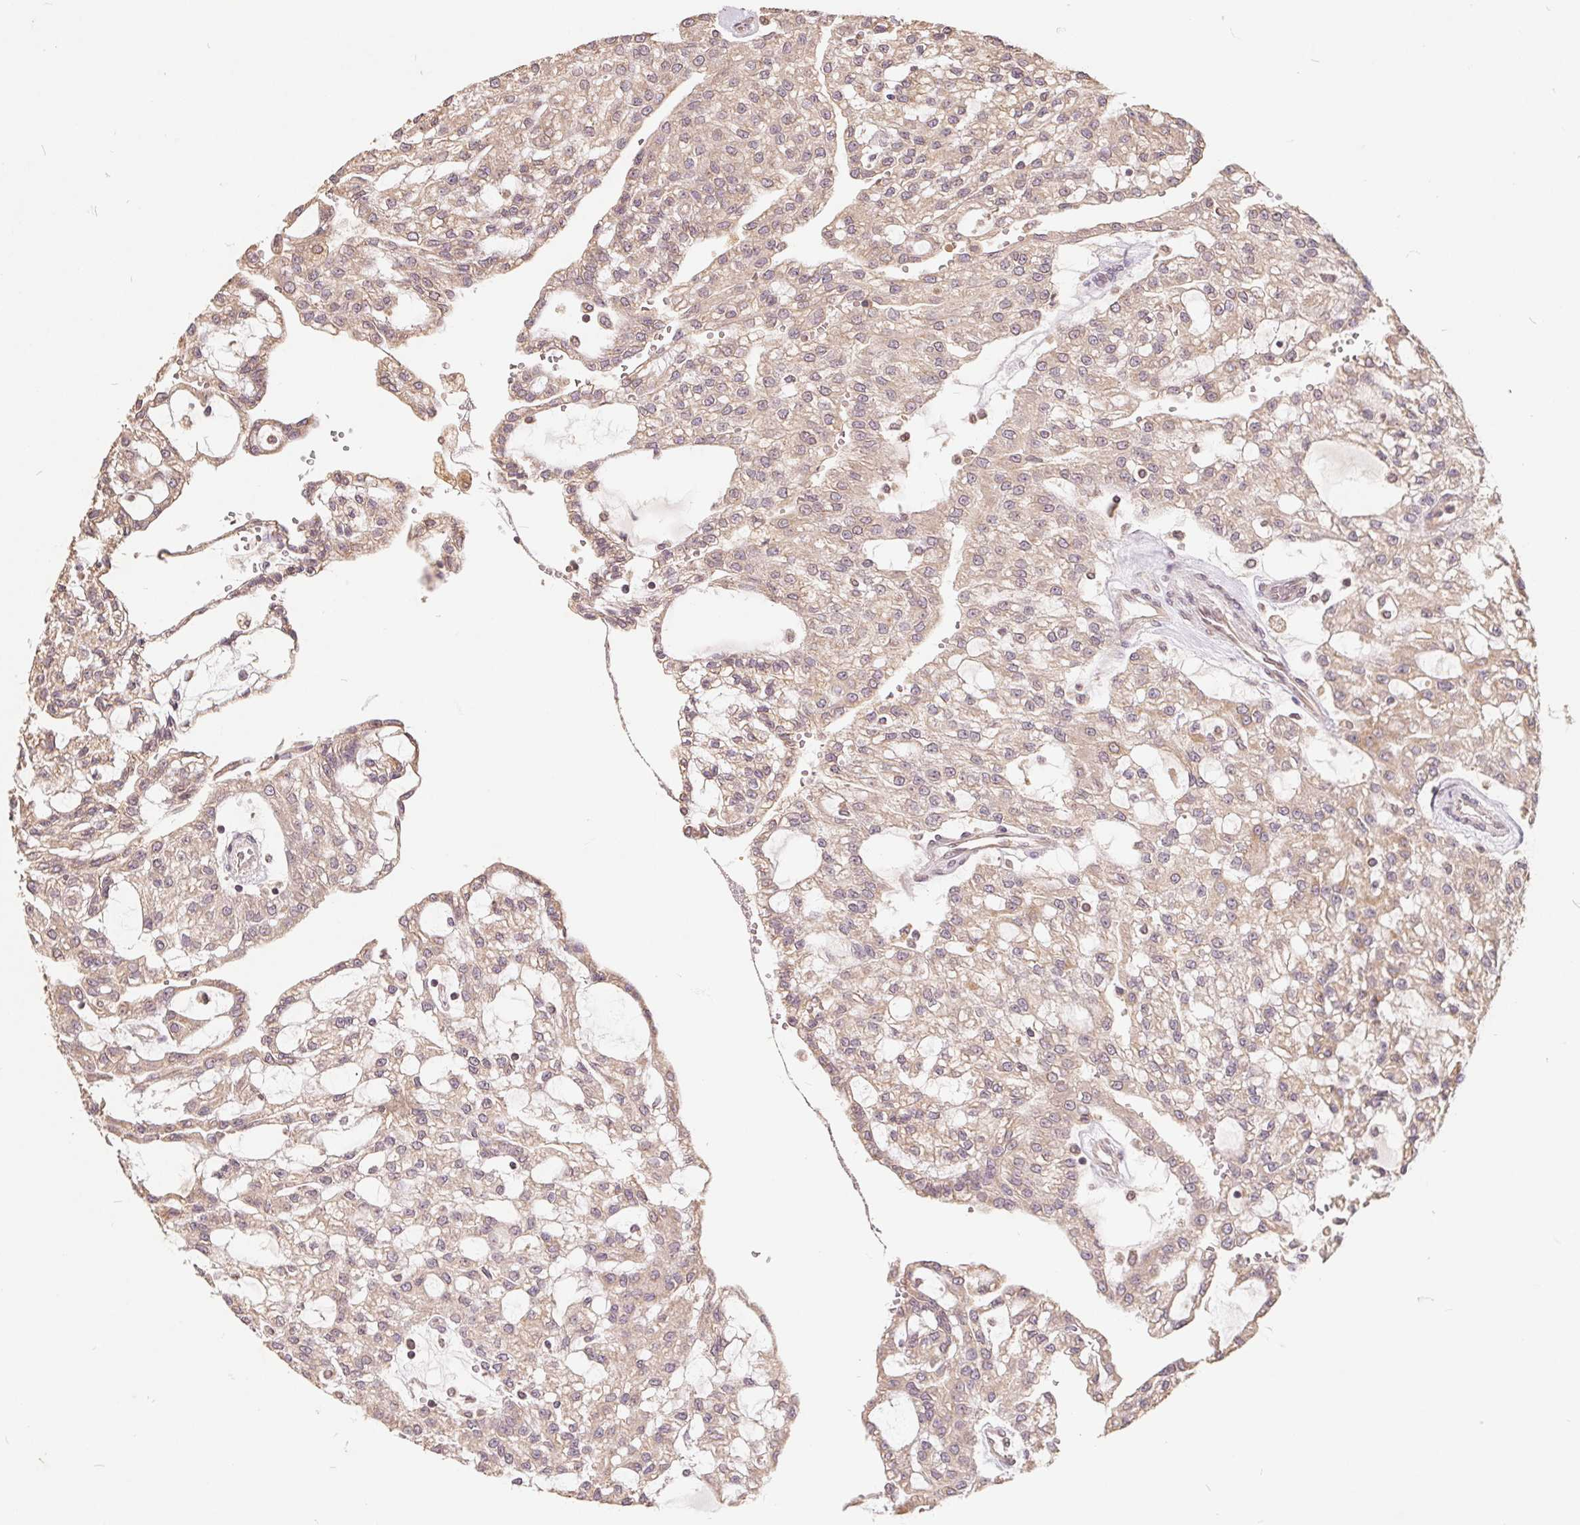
{"staining": {"intensity": "weak", "quantity": "25%-75%", "location": "cytoplasmic/membranous"}, "tissue": "renal cancer", "cell_type": "Tumor cells", "image_type": "cancer", "snomed": [{"axis": "morphology", "description": "Adenocarcinoma, NOS"}, {"axis": "topography", "description": "Kidney"}], "caption": "Immunohistochemistry (IHC) (DAB (3,3'-diaminobenzidine)) staining of renal adenocarcinoma demonstrates weak cytoplasmic/membranous protein positivity in about 25%-75% of tumor cells.", "gene": "CDIPT", "patient": {"sex": "male", "age": 63}}